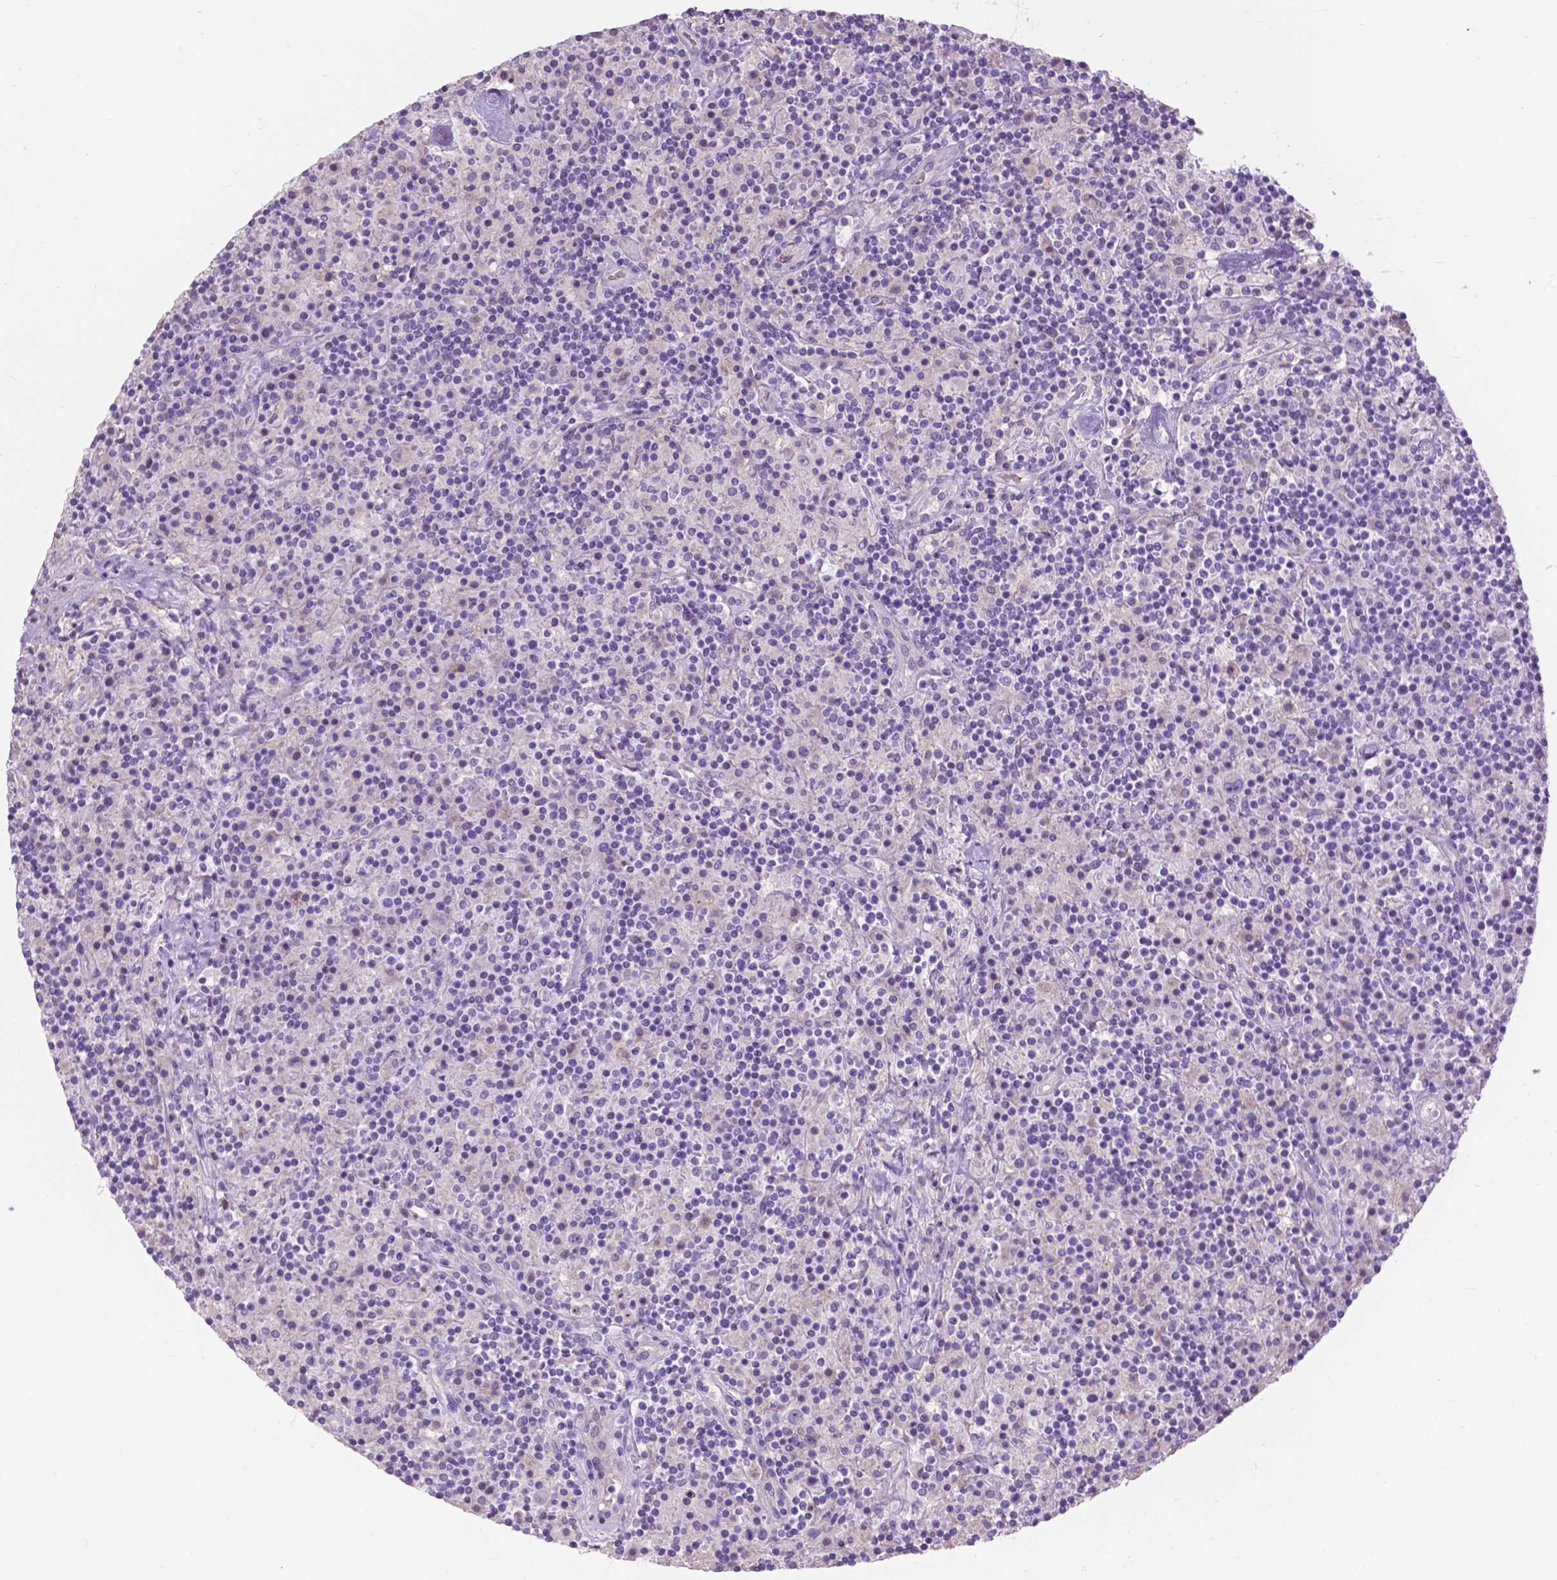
{"staining": {"intensity": "negative", "quantity": "none", "location": "none"}, "tissue": "lymphoma", "cell_type": "Tumor cells", "image_type": "cancer", "snomed": [{"axis": "morphology", "description": "Hodgkin's disease, NOS"}, {"axis": "topography", "description": "Lymph node"}], "caption": "Lymphoma stained for a protein using immunohistochemistry (IHC) demonstrates no expression tumor cells.", "gene": "NOXO1", "patient": {"sex": "male", "age": 70}}